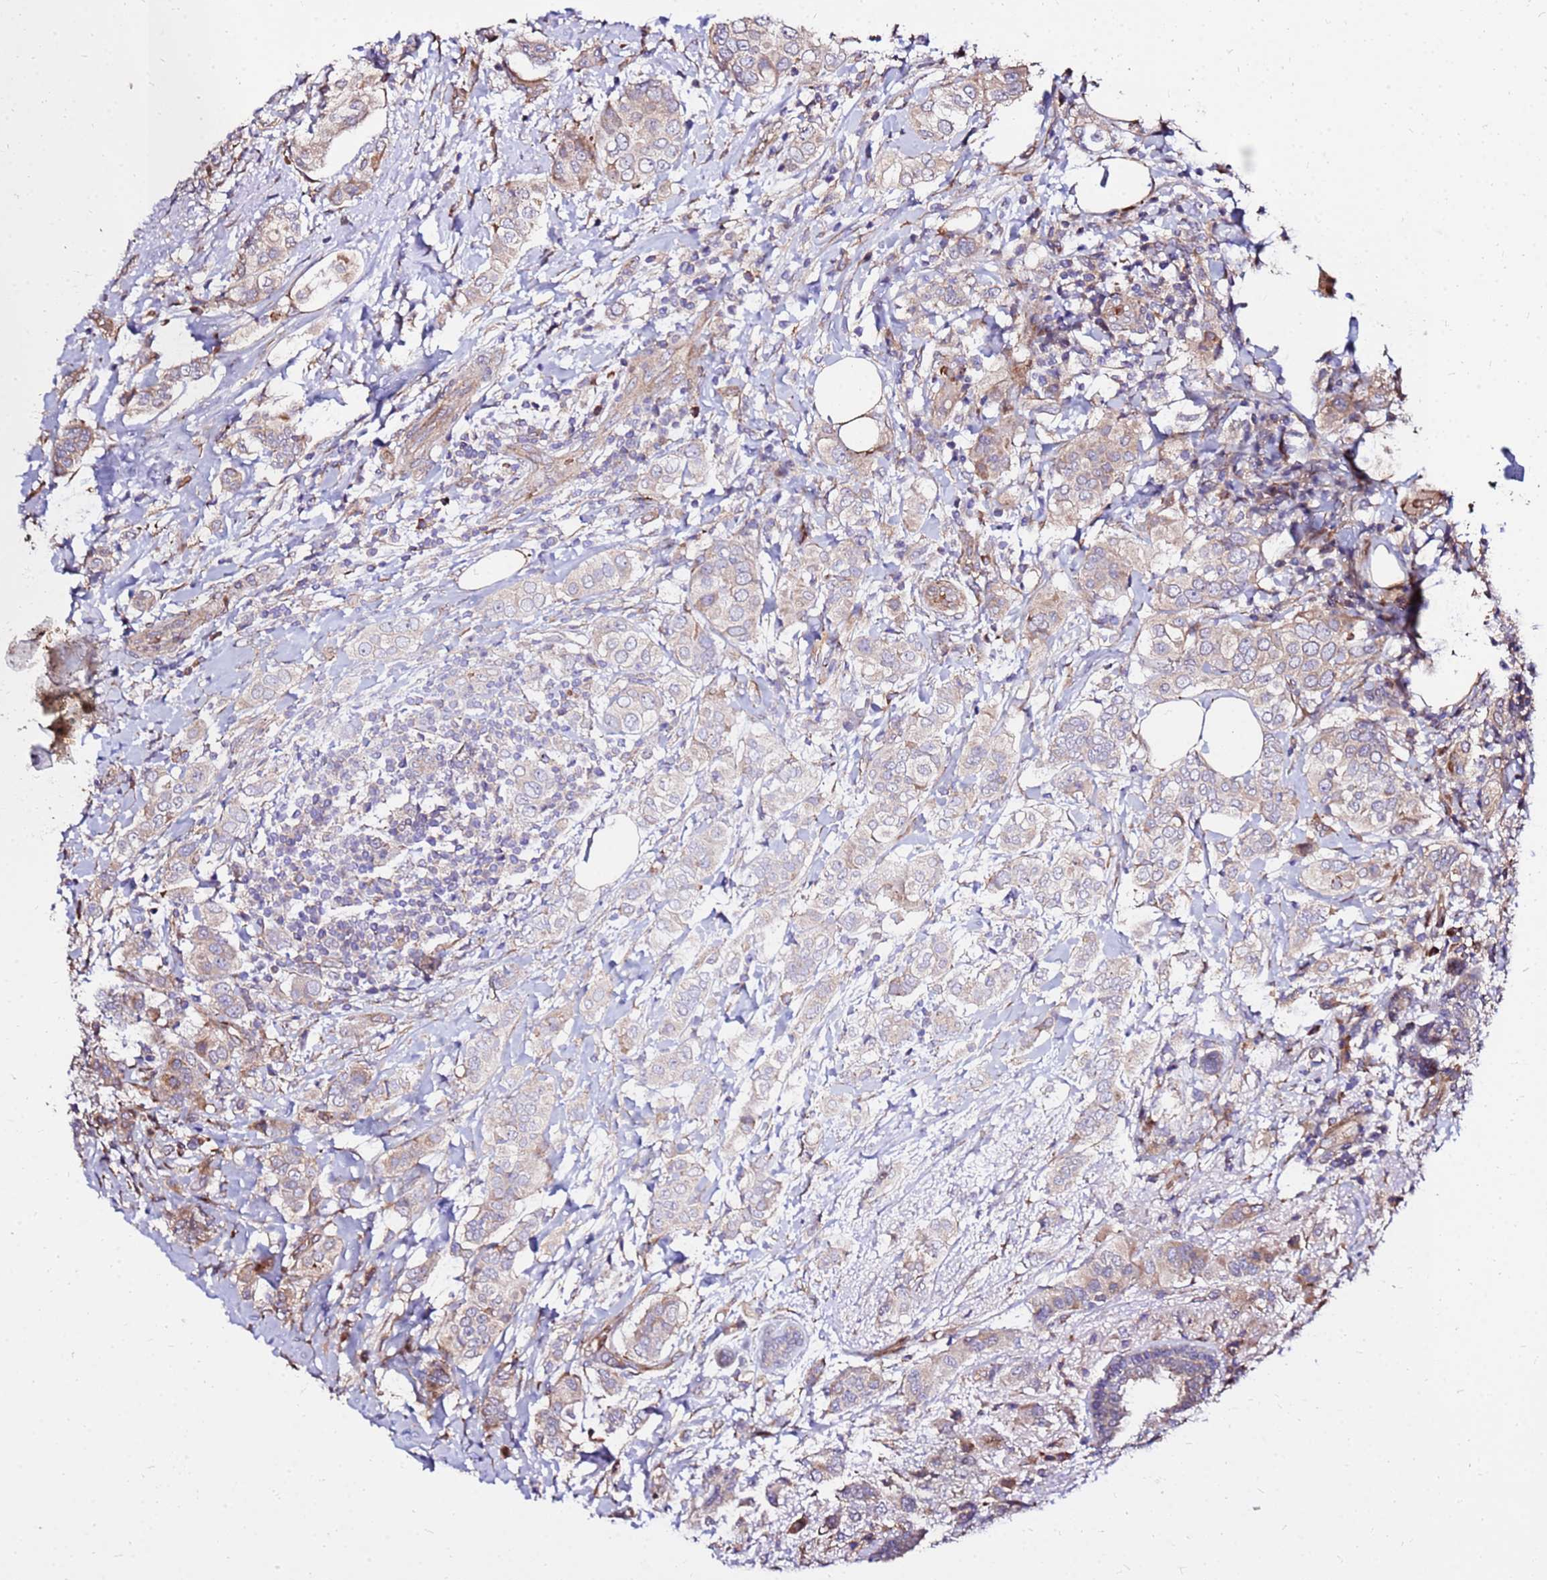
{"staining": {"intensity": "moderate", "quantity": "<25%", "location": "cytoplasmic/membranous"}, "tissue": "breast cancer", "cell_type": "Tumor cells", "image_type": "cancer", "snomed": [{"axis": "morphology", "description": "Lobular carcinoma"}, {"axis": "topography", "description": "Breast"}], "caption": "A high-resolution micrograph shows immunohistochemistry staining of lobular carcinoma (breast), which exhibits moderate cytoplasmic/membranous positivity in approximately <25% of tumor cells.", "gene": "WWC2", "patient": {"sex": "female", "age": 51}}